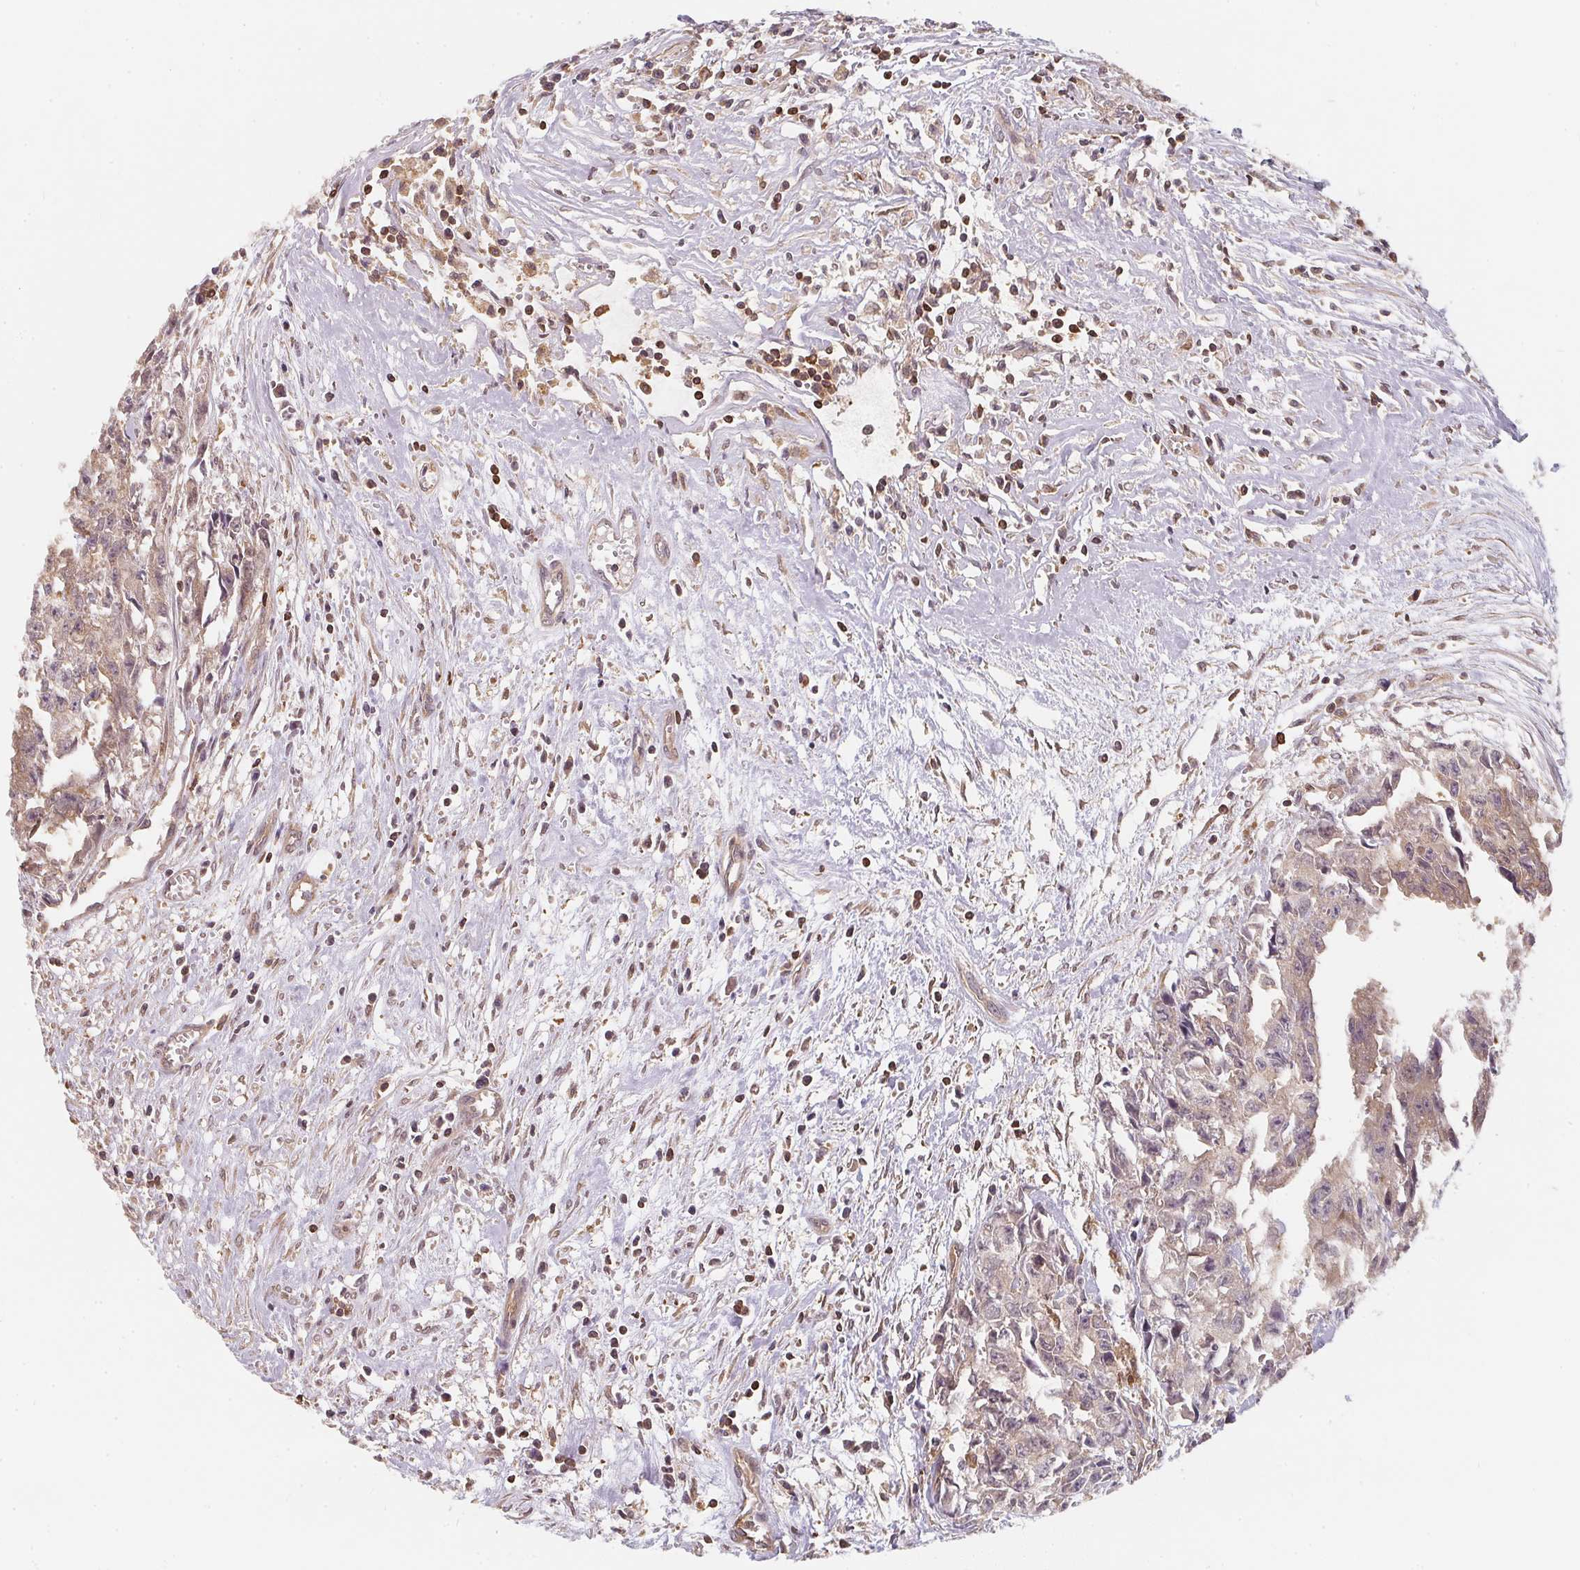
{"staining": {"intensity": "weak", "quantity": "25%-75%", "location": "cytoplasmic/membranous"}, "tissue": "testis cancer", "cell_type": "Tumor cells", "image_type": "cancer", "snomed": [{"axis": "morphology", "description": "Carcinoma, Embryonal, NOS"}, {"axis": "morphology", "description": "Teratoma, malignant, NOS"}, {"axis": "topography", "description": "Testis"}], "caption": "Testis cancer stained with DAB (3,3'-diaminobenzidine) immunohistochemistry displays low levels of weak cytoplasmic/membranous staining in about 25%-75% of tumor cells. (DAB (3,3'-diaminobenzidine) IHC, brown staining for protein, blue staining for nuclei).", "gene": "ANKRD13A", "patient": {"sex": "male", "age": 24}}